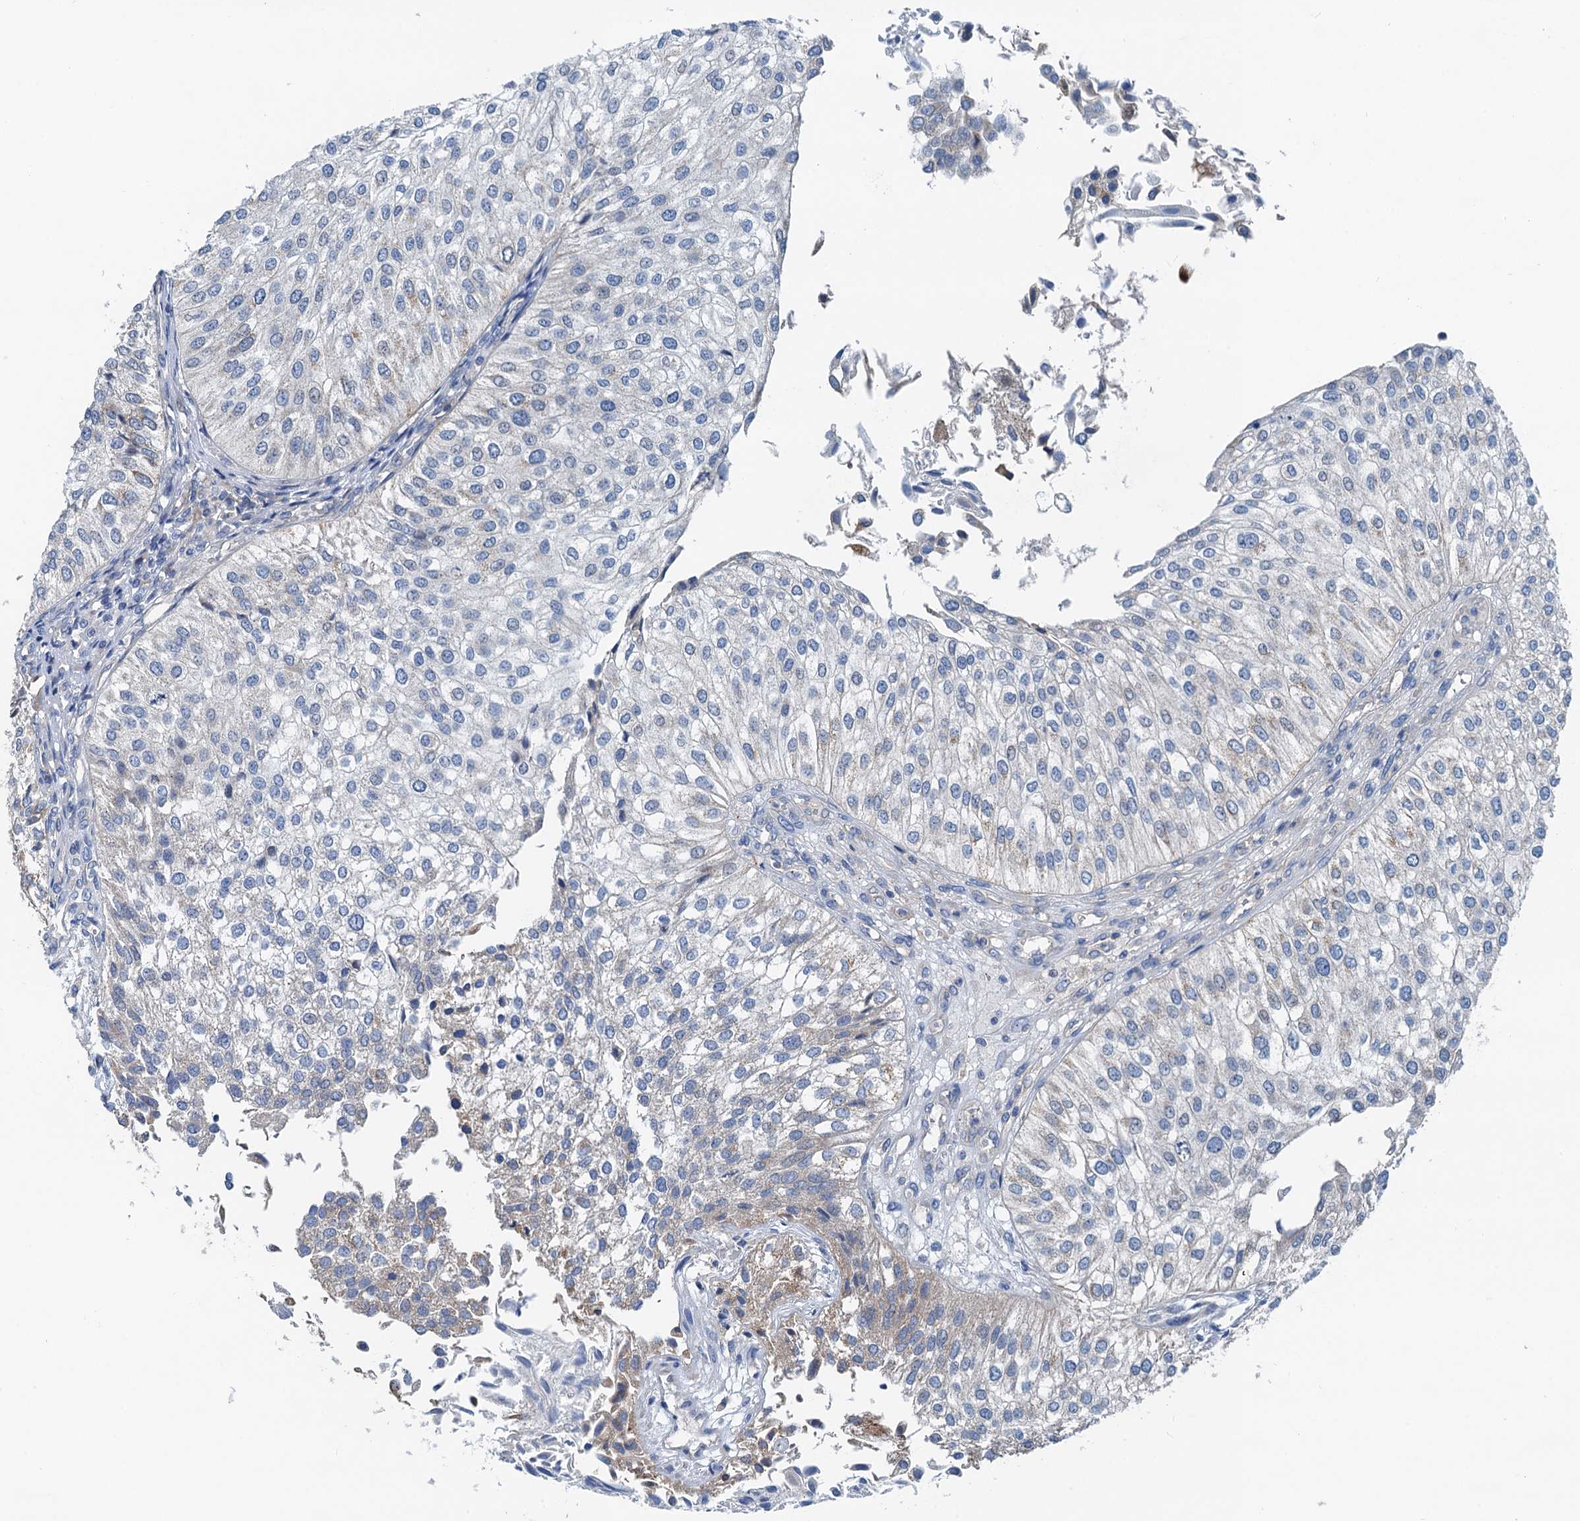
{"staining": {"intensity": "negative", "quantity": "none", "location": "none"}, "tissue": "urothelial cancer", "cell_type": "Tumor cells", "image_type": "cancer", "snomed": [{"axis": "morphology", "description": "Urothelial carcinoma, Low grade"}, {"axis": "topography", "description": "Urinary bladder"}], "caption": "There is no significant staining in tumor cells of urothelial cancer.", "gene": "ANKRD26", "patient": {"sex": "female", "age": 89}}